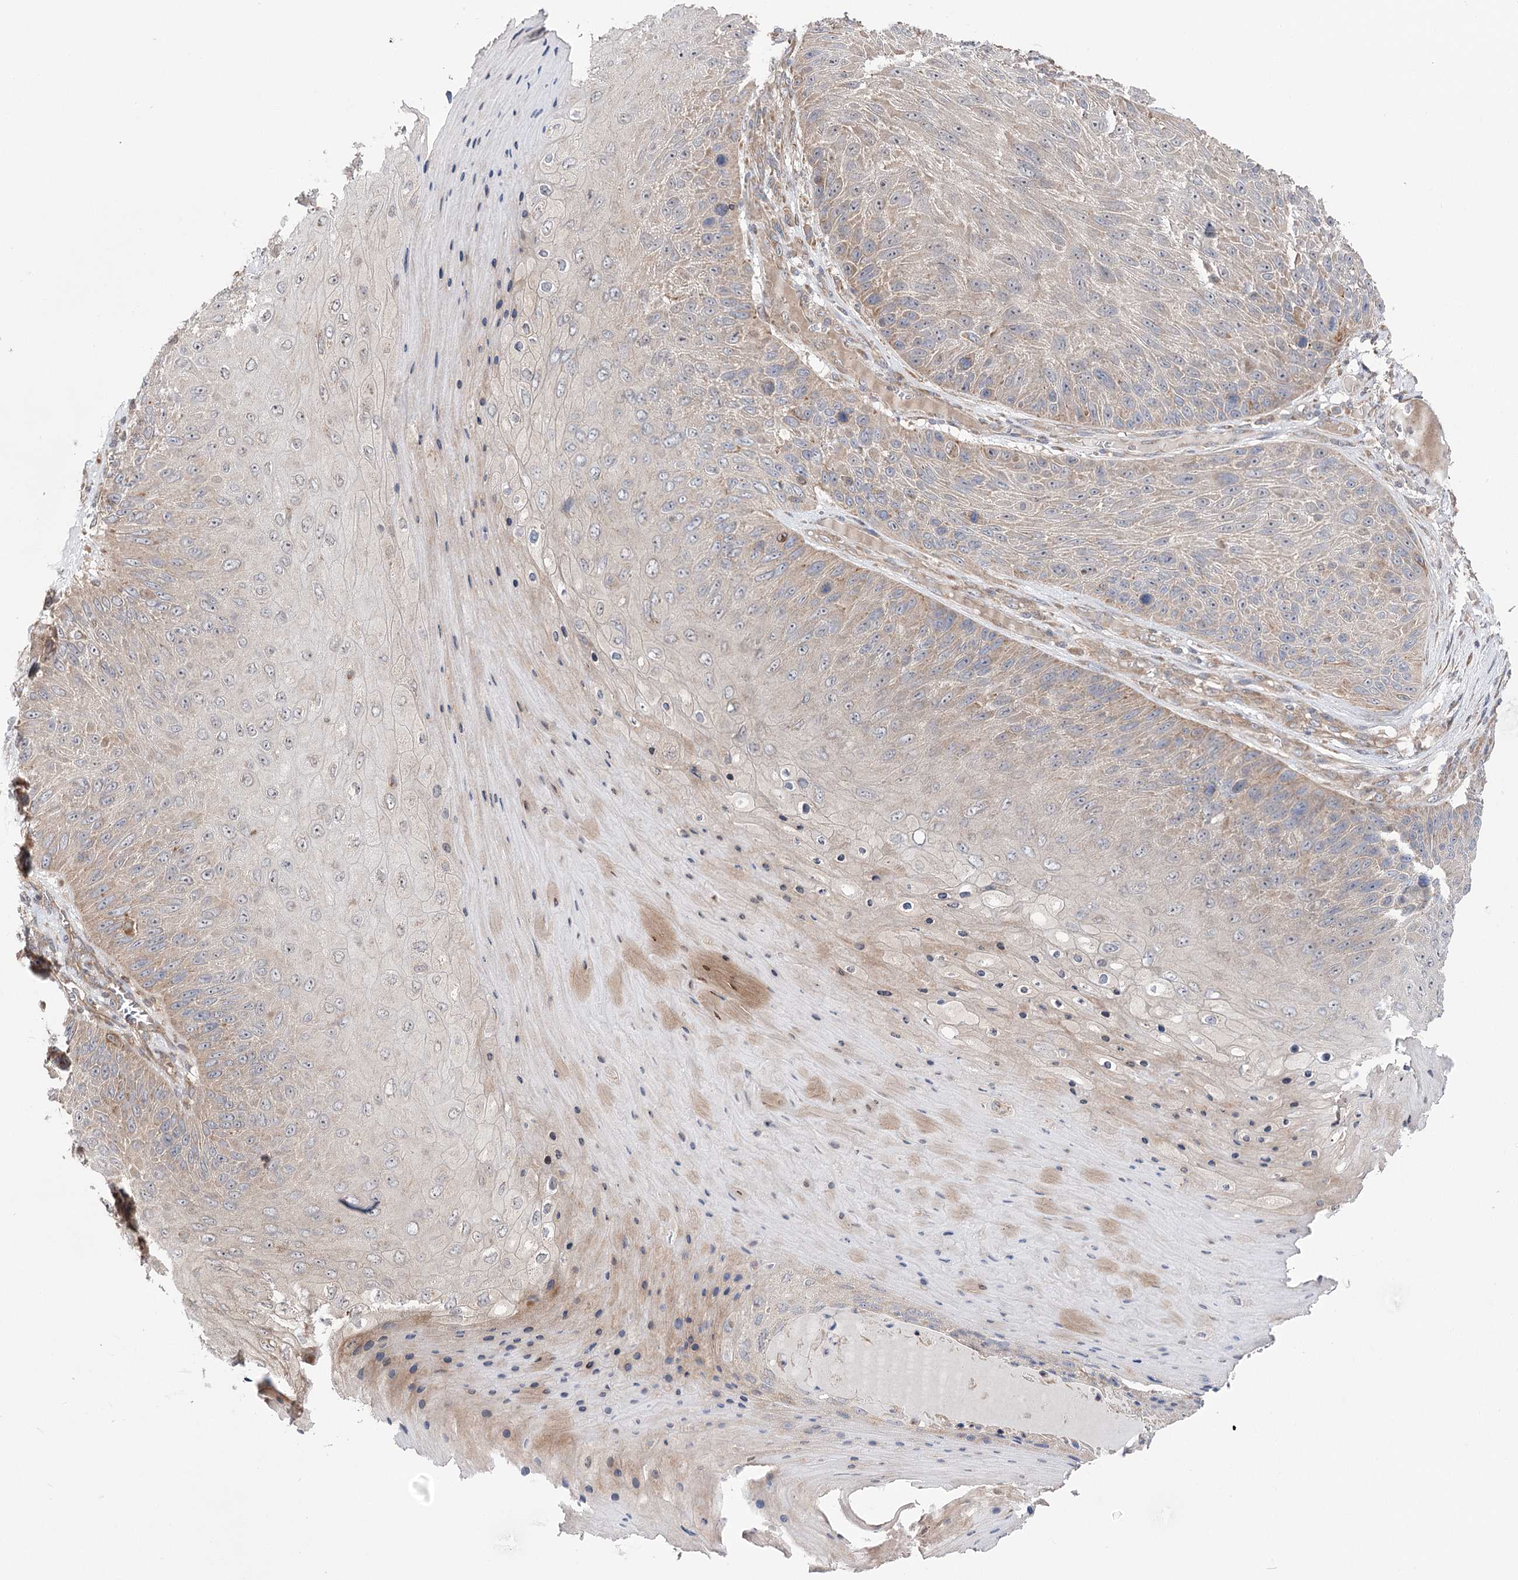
{"staining": {"intensity": "weak", "quantity": "25%-75%", "location": "cytoplasmic/membranous"}, "tissue": "skin cancer", "cell_type": "Tumor cells", "image_type": "cancer", "snomed": [{"axis": "morphology", "description": "Squamous cell carcinoma, NOS"}, {"axis": "topography", "description": "Skin"}], "caption": "A histopathology image of human skin cancer stained for a protein displays weak cytoplasmic/membranous brown staining in tumor cells. (DAB (3,3'-diaminobenzidine) = brown stain, brightfield microscopy at high magnification).", "gene": "VPS37B", "patient": {"sex": "female", "age": 88}}